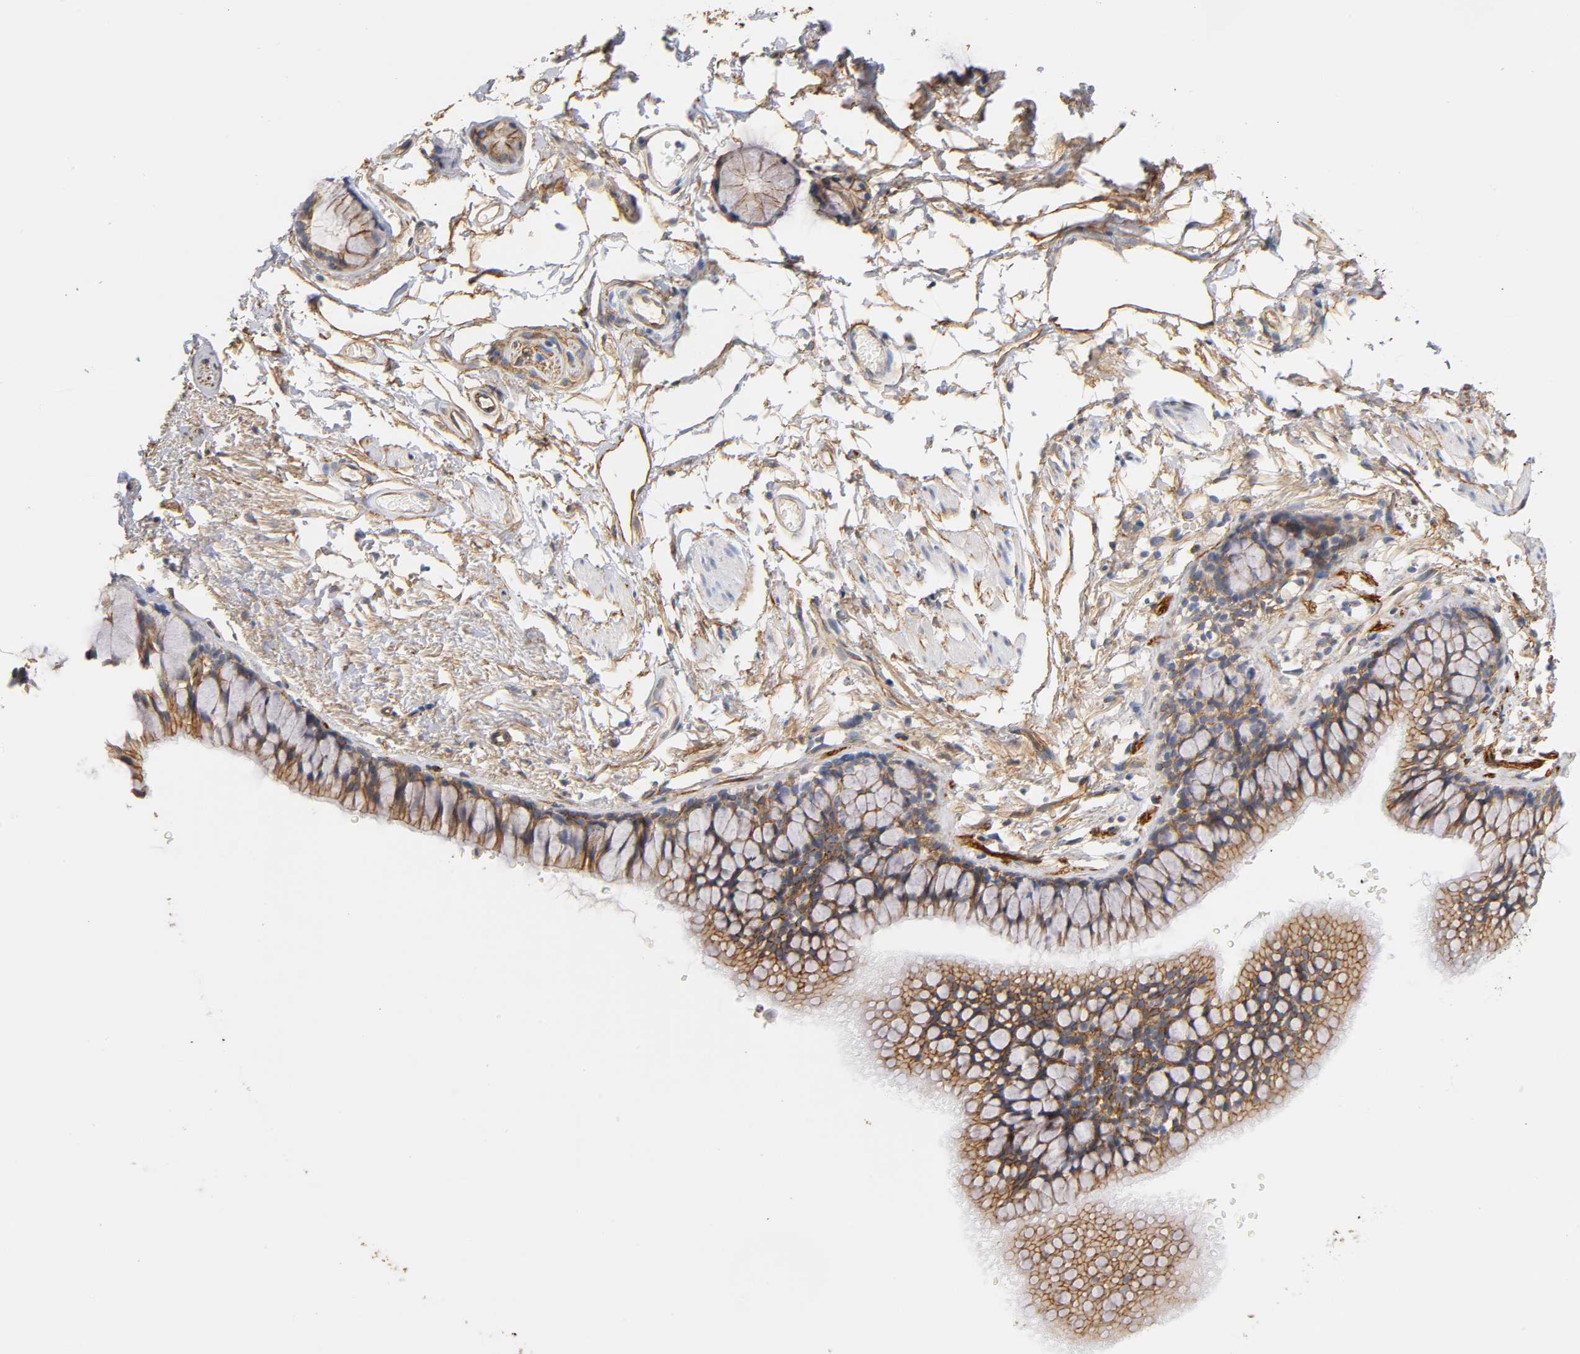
{"staining": {"intensity": "weak", "quantity": "25%-75%", "location": "cytoplasmic/membranous"}, "tissue": "adipose tissue", "cell_type": "Adipocytes", "image_type": "normal", "snomed": [{"axis": "morphology", "description": "Normal tissue, NOS"}, {"axis": "topography", "description": "Cartilage tissue"}, {"axis": "topography", "description": "Bronchus"}], "caption": "Immunohistochemical staining of normal human adipose tissue shows low levels of weak cytoplasmic/membranous expression in approximately 25%-75% of adipocytes.", "gene": "SPTAN1", "patient": {"sex": "female", "age": 73}}